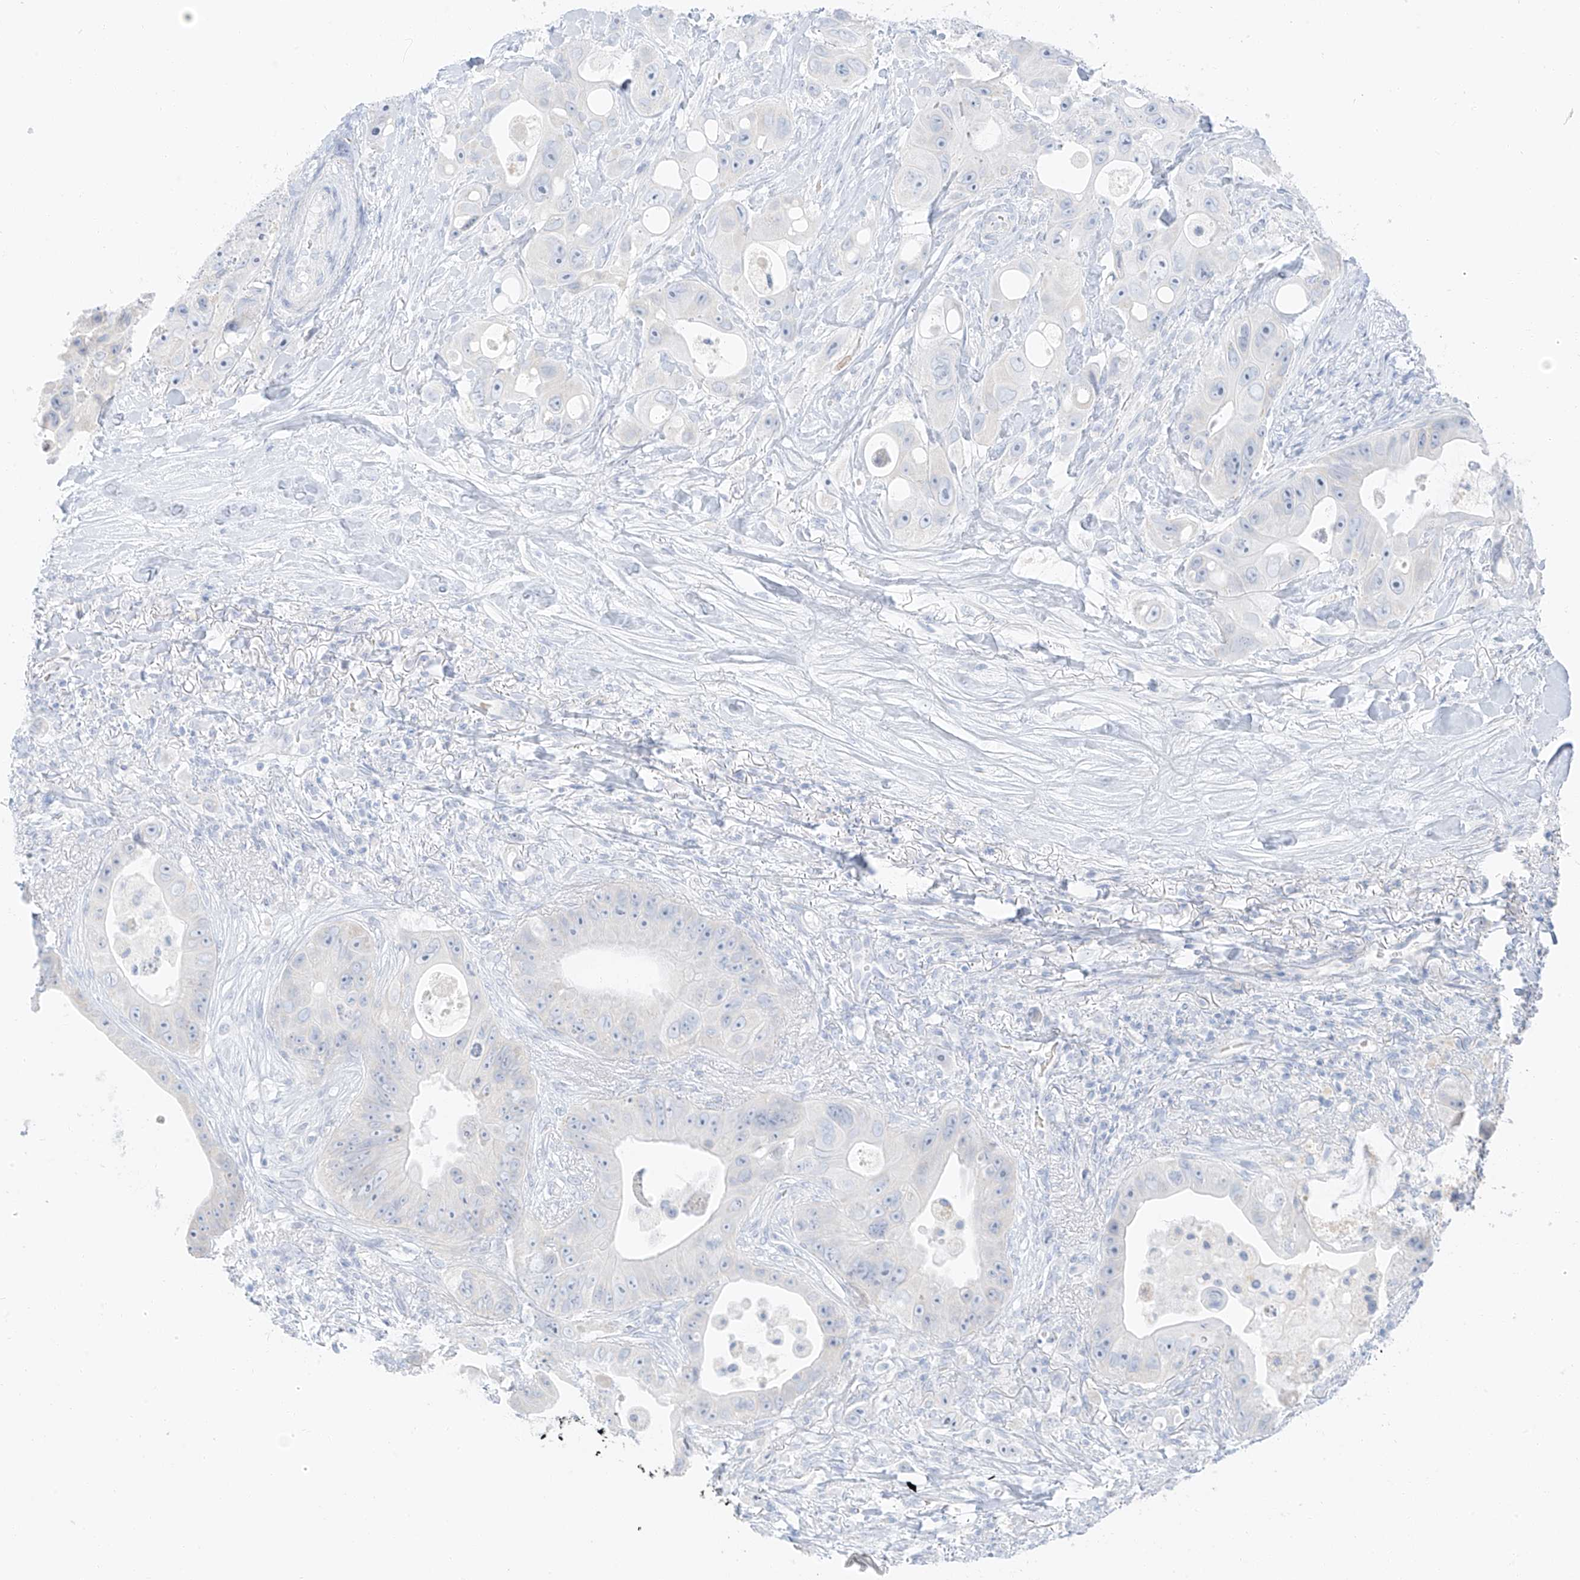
{"staining": {"intensity": "negative", "quantity": "none", "location": "none"}, "tissue": "colorectal cancer", "cell_type": "Tumor cells", "image_type": "cancer", "snomed": [{"axis": "morphology", "description": "Adenocarcinoma, NOS"}, {"axis": "topography", "description": "Colon"}], "caption": "This is an IHC image of human colorectal adenocarcinoma. There is no staining in tumor cells.", "gene": "PGC", "patient": {"sex": "female", "age": 46}}